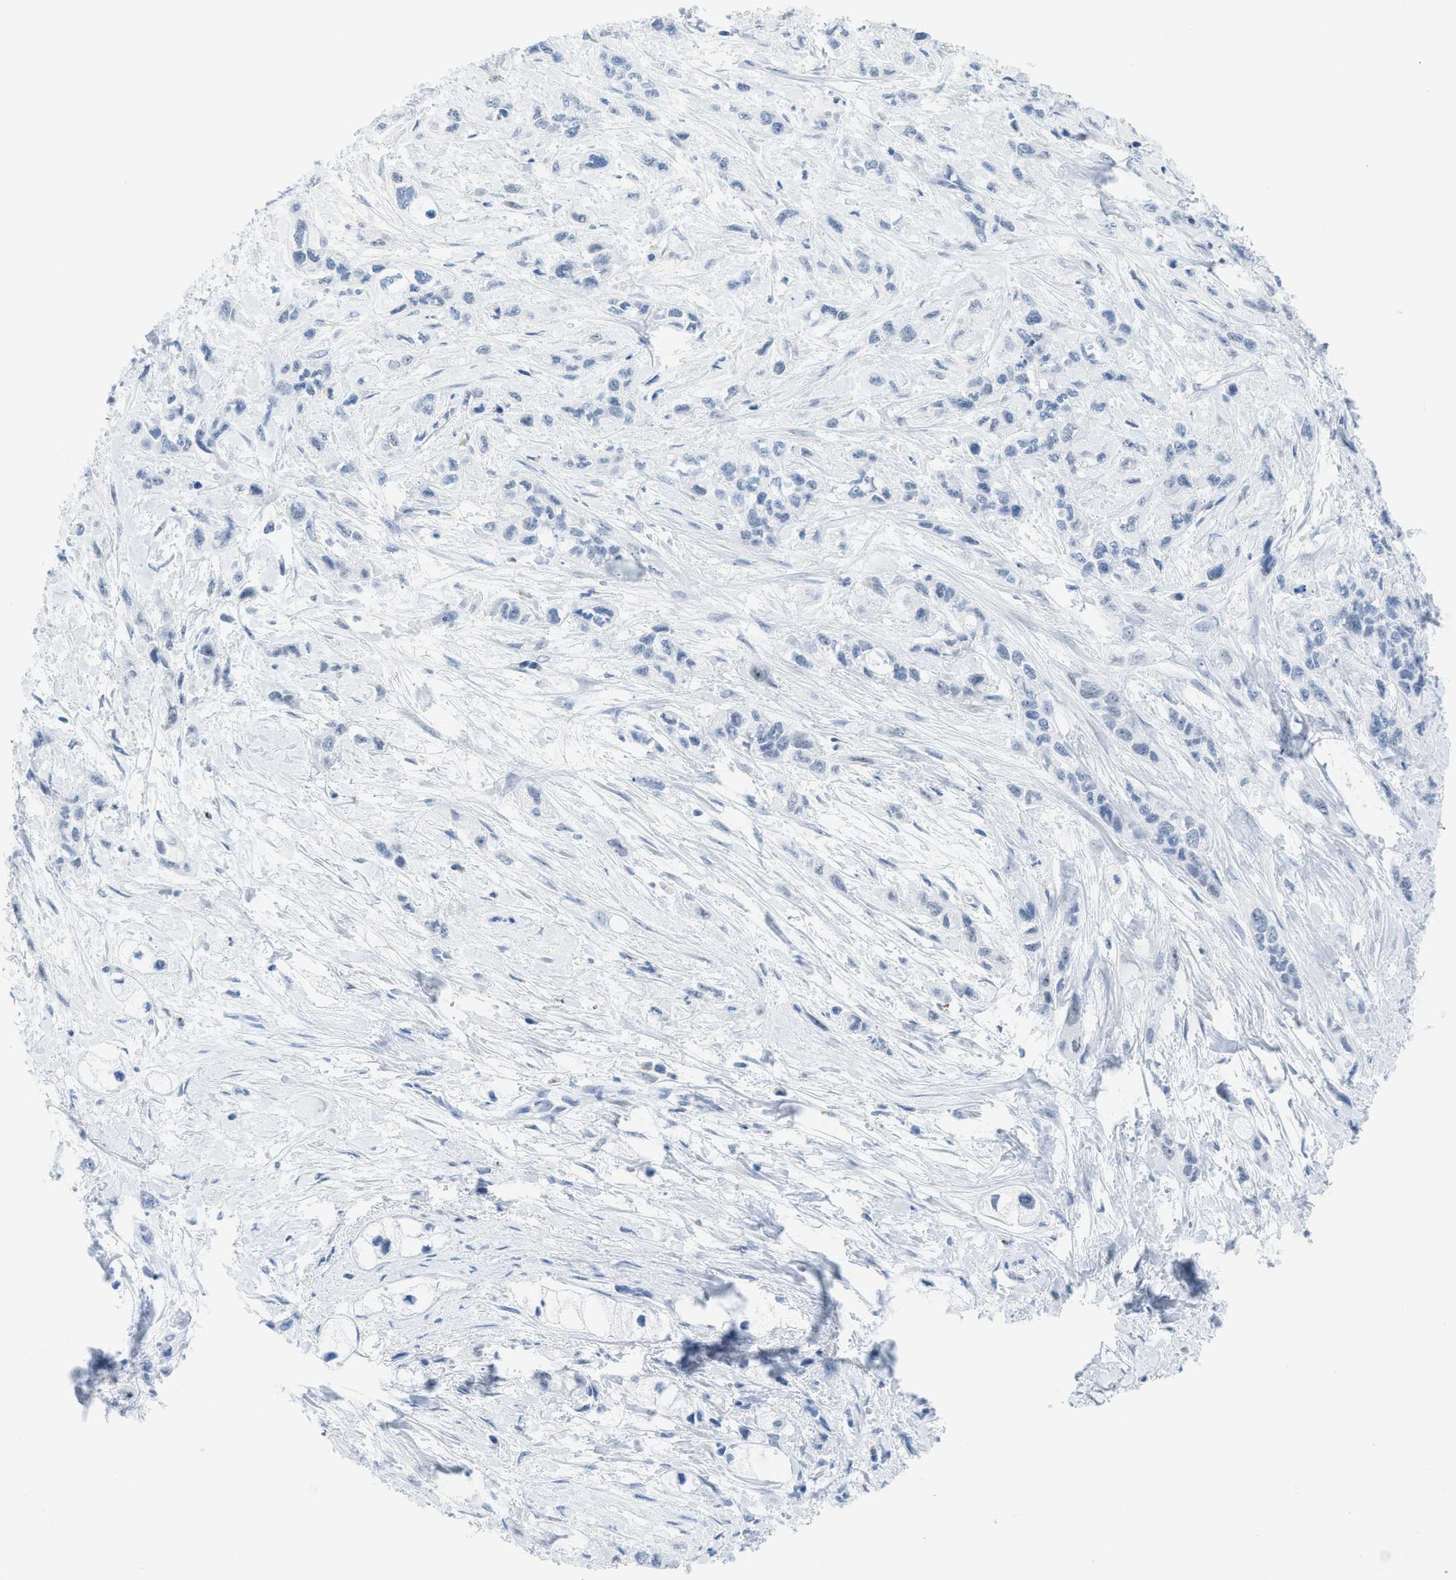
{"staining": {"intensity": "negative", "quantity": "none", "location": "none"}, "tissue": "pancreatic cancer", "cell_type": "Tumor cells", "image_type": "cancer", "snomed": [{"axis": "morphology", "description": "Adenocarcinoma, NOS"}, {"axis": "topography", "description": "Pancreas"}], "caption": "Photomicrograph shows no significant protein expression in tumor cells of pancreatic adenocarcinoma. (DAB immunohistochemistry (IHC) visualized using brightfield microscopy, high magnification).", "gene": "WDR4", "patient": {"sex": "male", "age": 74}}